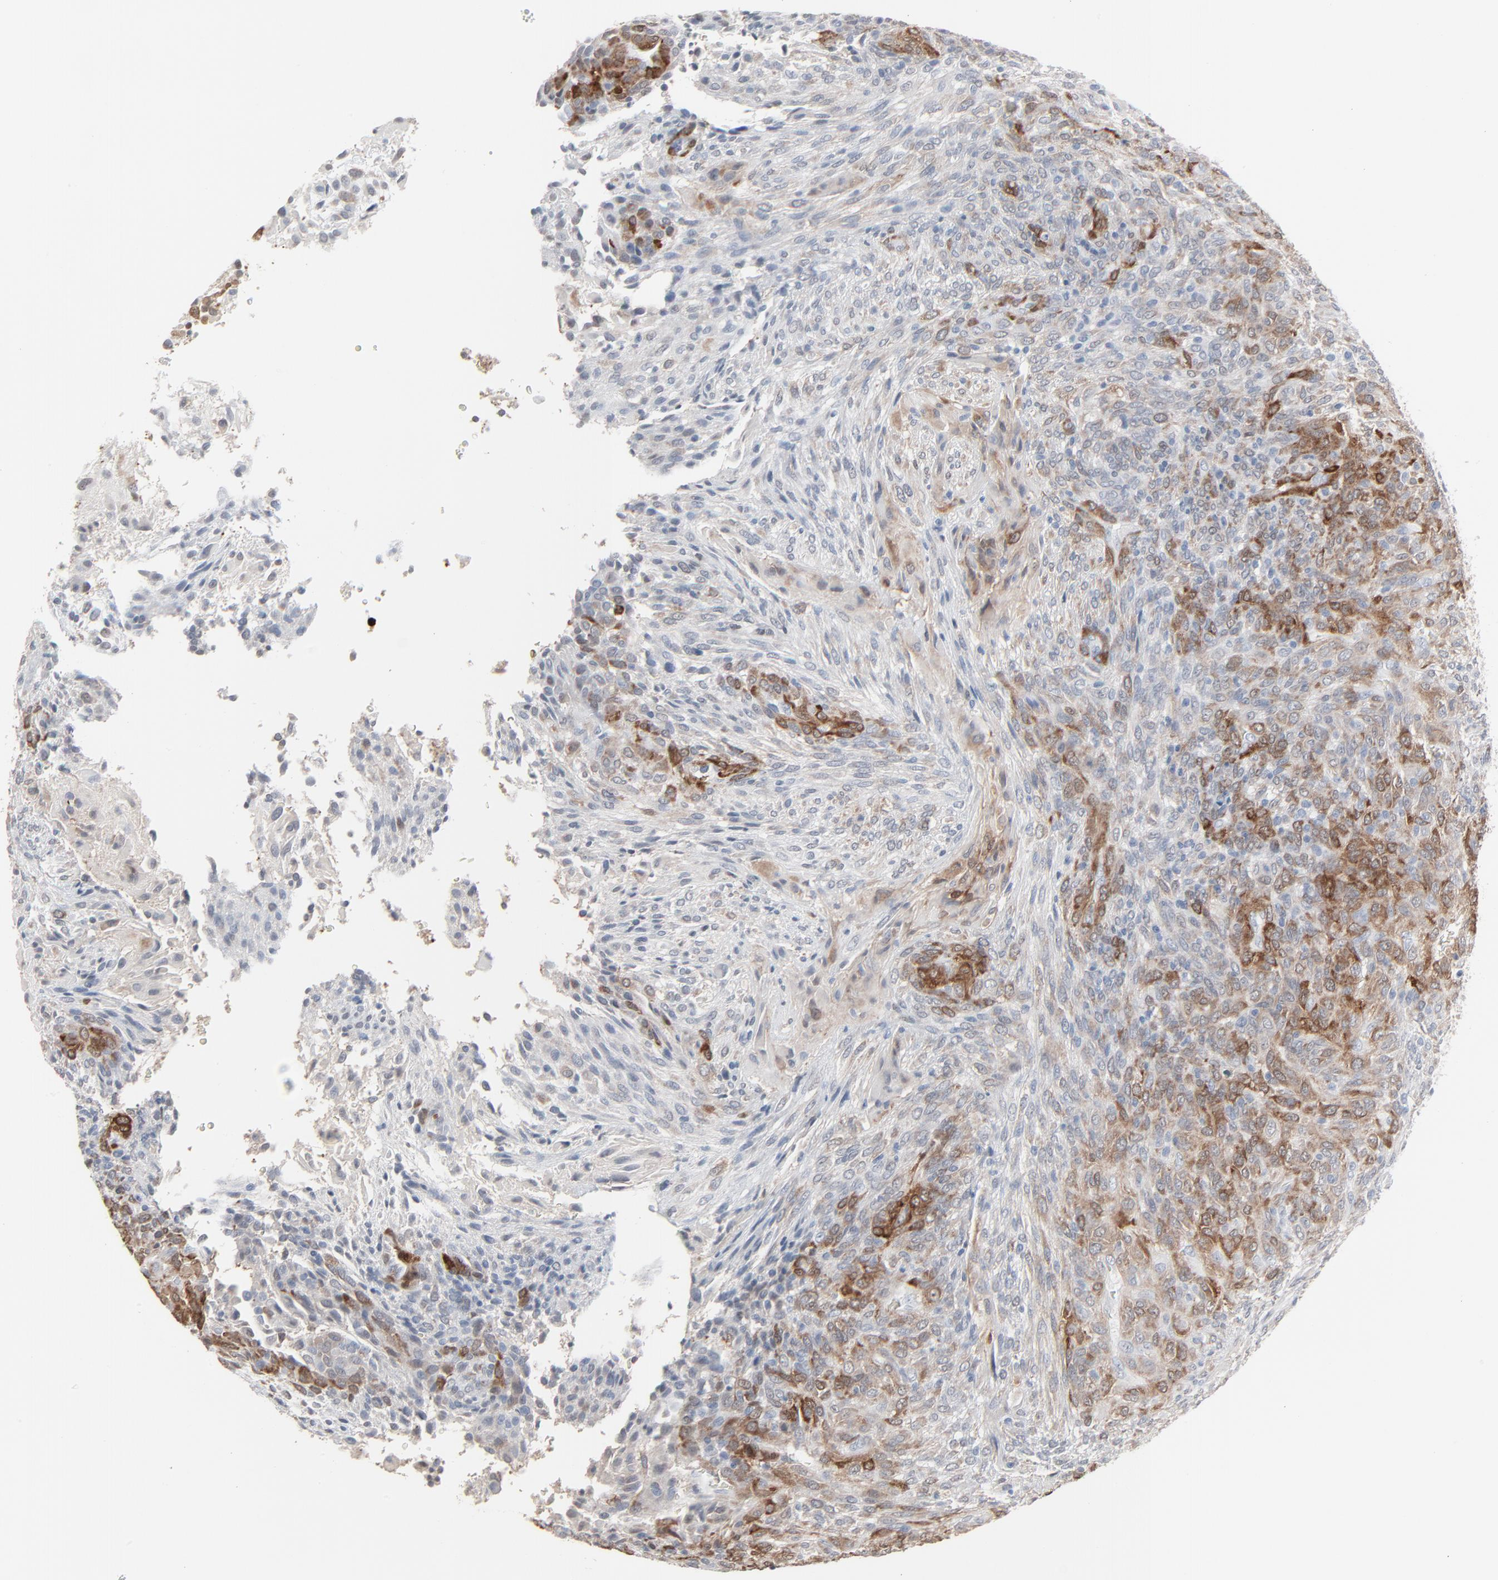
{"staining": {"intensity": "moderate", "quantity": "25%-75%", "location": "cytoplasmic/membranous"}, "tissue": "glioma", "cell_type": "Tumor cells", "image_type": "cancer", "snomed": [{"axis": "morphology", "description": "Glioma, malignant, High grade"}, {"axis": "topography", "description": "Cerebral cortex"}], "caption": "The photomicrograph displays immunohistochemical staining of malignant glioma (high-grade). There is moderate cytoplasmic/membranous staining is present in about 25%-75% of tumor cells. The protein is stained brown, and the nuclei are stained in blue (DAB (3,3'-diaminobenzidine) IHC with brightfield microscopy, high magnification).", "gene": "PHGDH", "patient": {"sex": "female", "age": 55}}